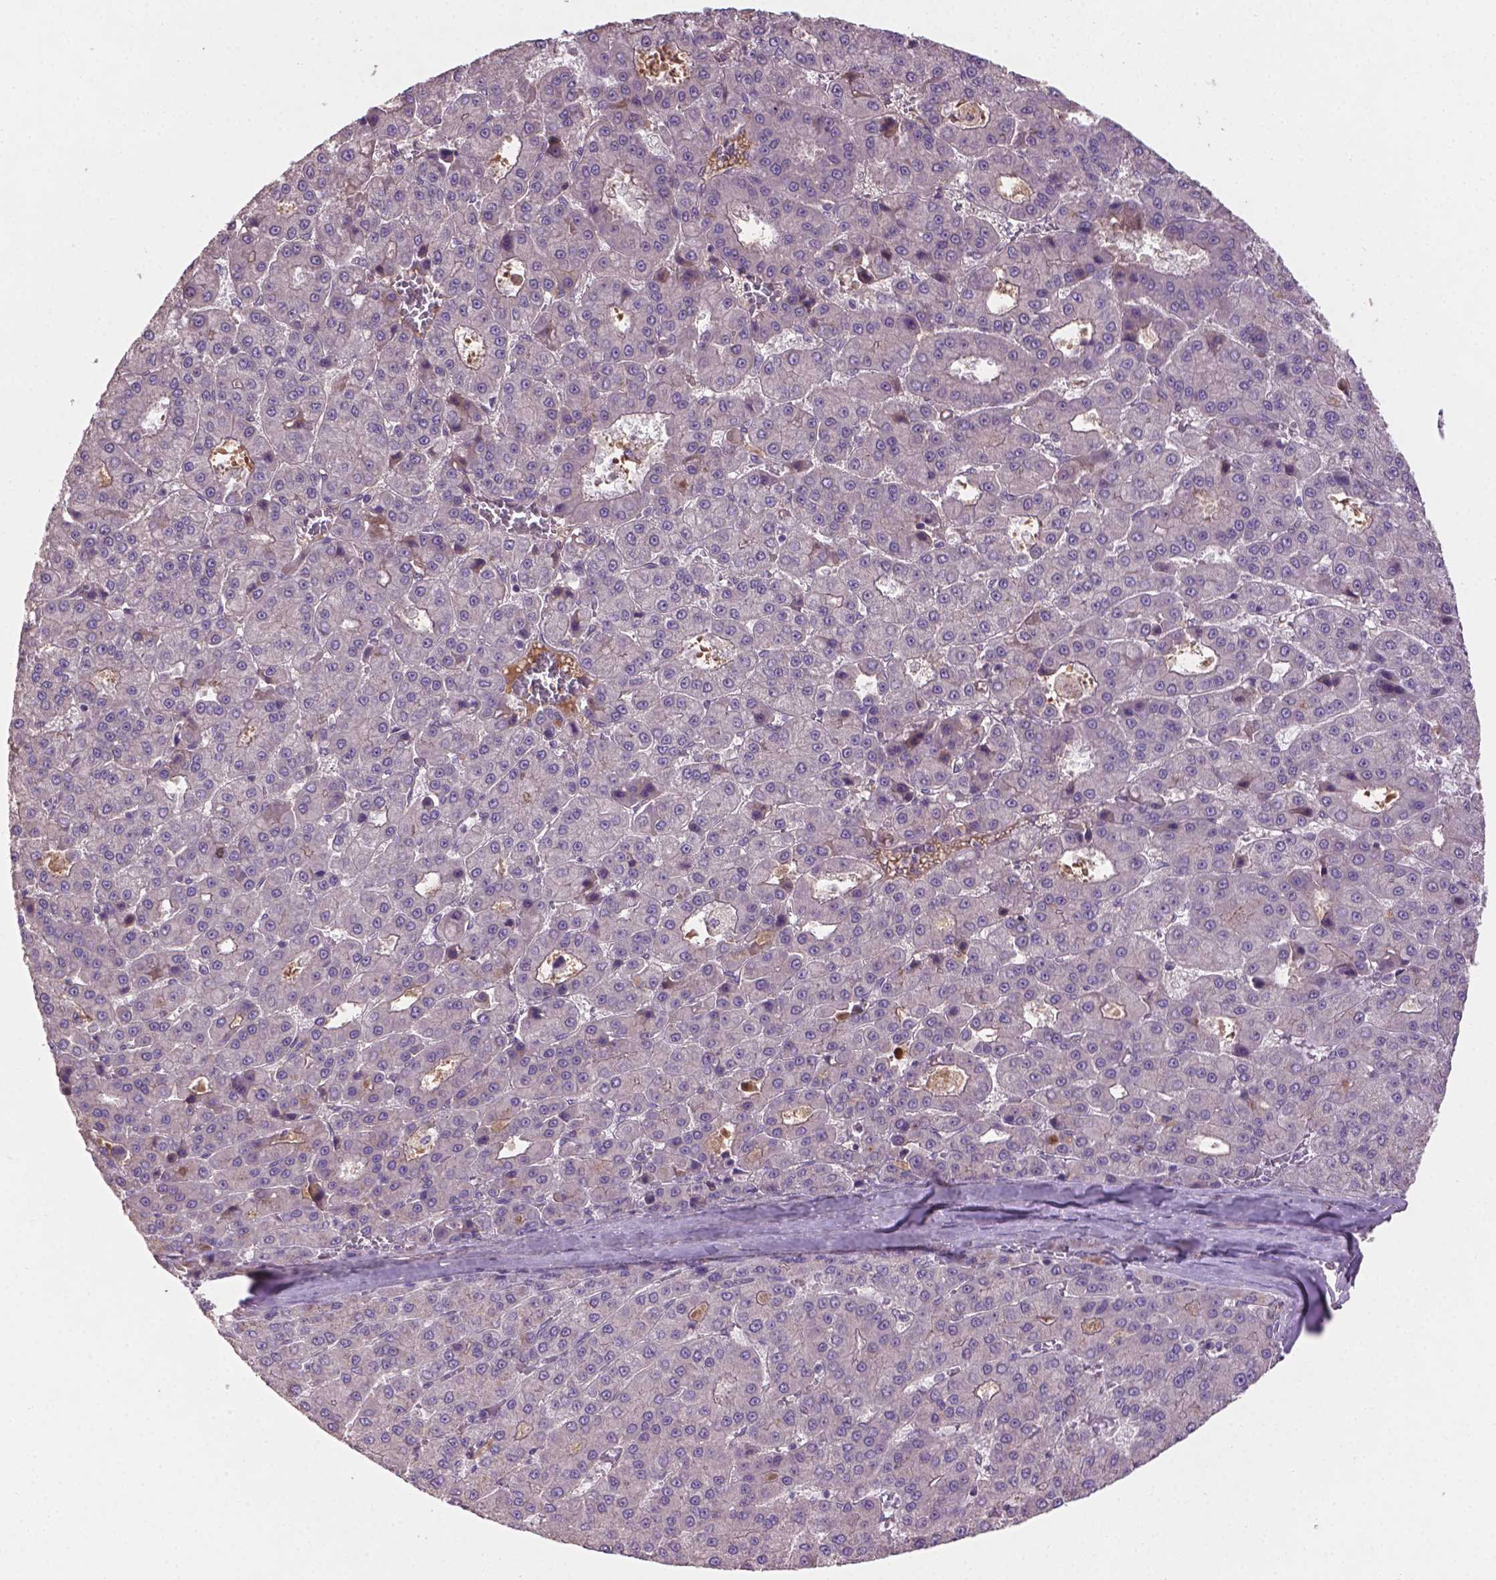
{"staining": {"intensity": "negative", "quantity": "none", "location": "none"}, "tissue": "liver cancer", "cell_type": "Tumor cells", "image_type": "cancer", "snomed": [{"axis": "morphology", "description": "Carcinoma, Hepatocellular, NOS"}, {"axis": "topography", "description": "Liver"}], "caption": "Liver cancer (hepatocellular carcinoma) stained for a protein using IHC exhibits no positivity tumor cells.", "gene": "SOX17", "patient": {"sex": "male", "age": 70}}